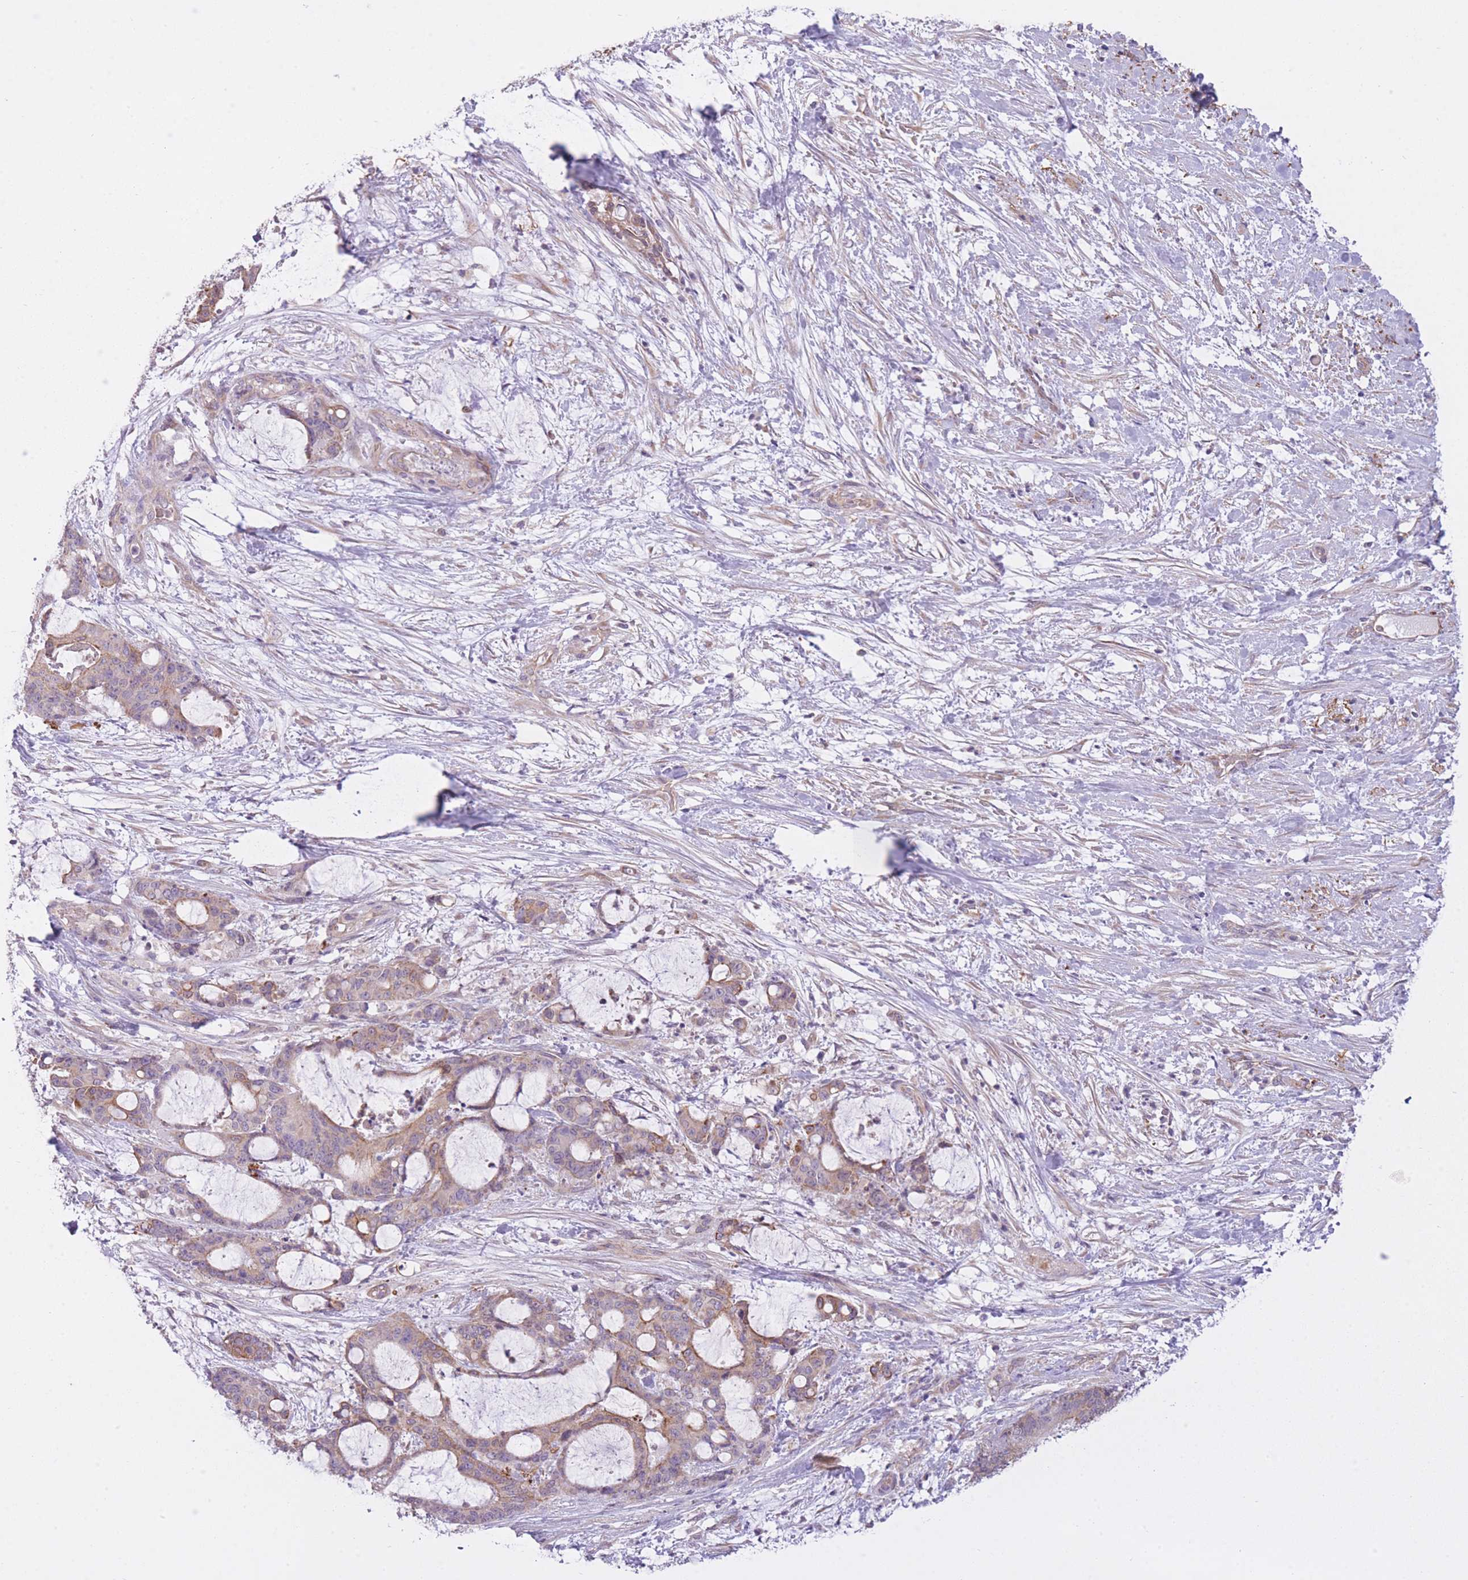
{"staining": {"intensity": "moderate", "quantity": "25%-75%", "location": "cytoplasmic/membranous"}, "tissue": "liver cancer", "cell_type": "Tumor cells", "image_type": "cancer", "snomed": [{"axis": "morphology", "description": "Normal tissue, NOS"}, {"axis": "morphology", "description": "Cholangiocarcinoma"}, {"axis": "topography", "description": "Liver"}, {"axis": "topography", "description": "Peripheral nerve tissue"}], "caption": "Tumor cells demonstrate medium levels of moderate cytoplasmic/membranous staining in about 25%-75% of cells in liver cancer.", "gene": "REV1", "patient": {"sex": "female", "age": 73}}